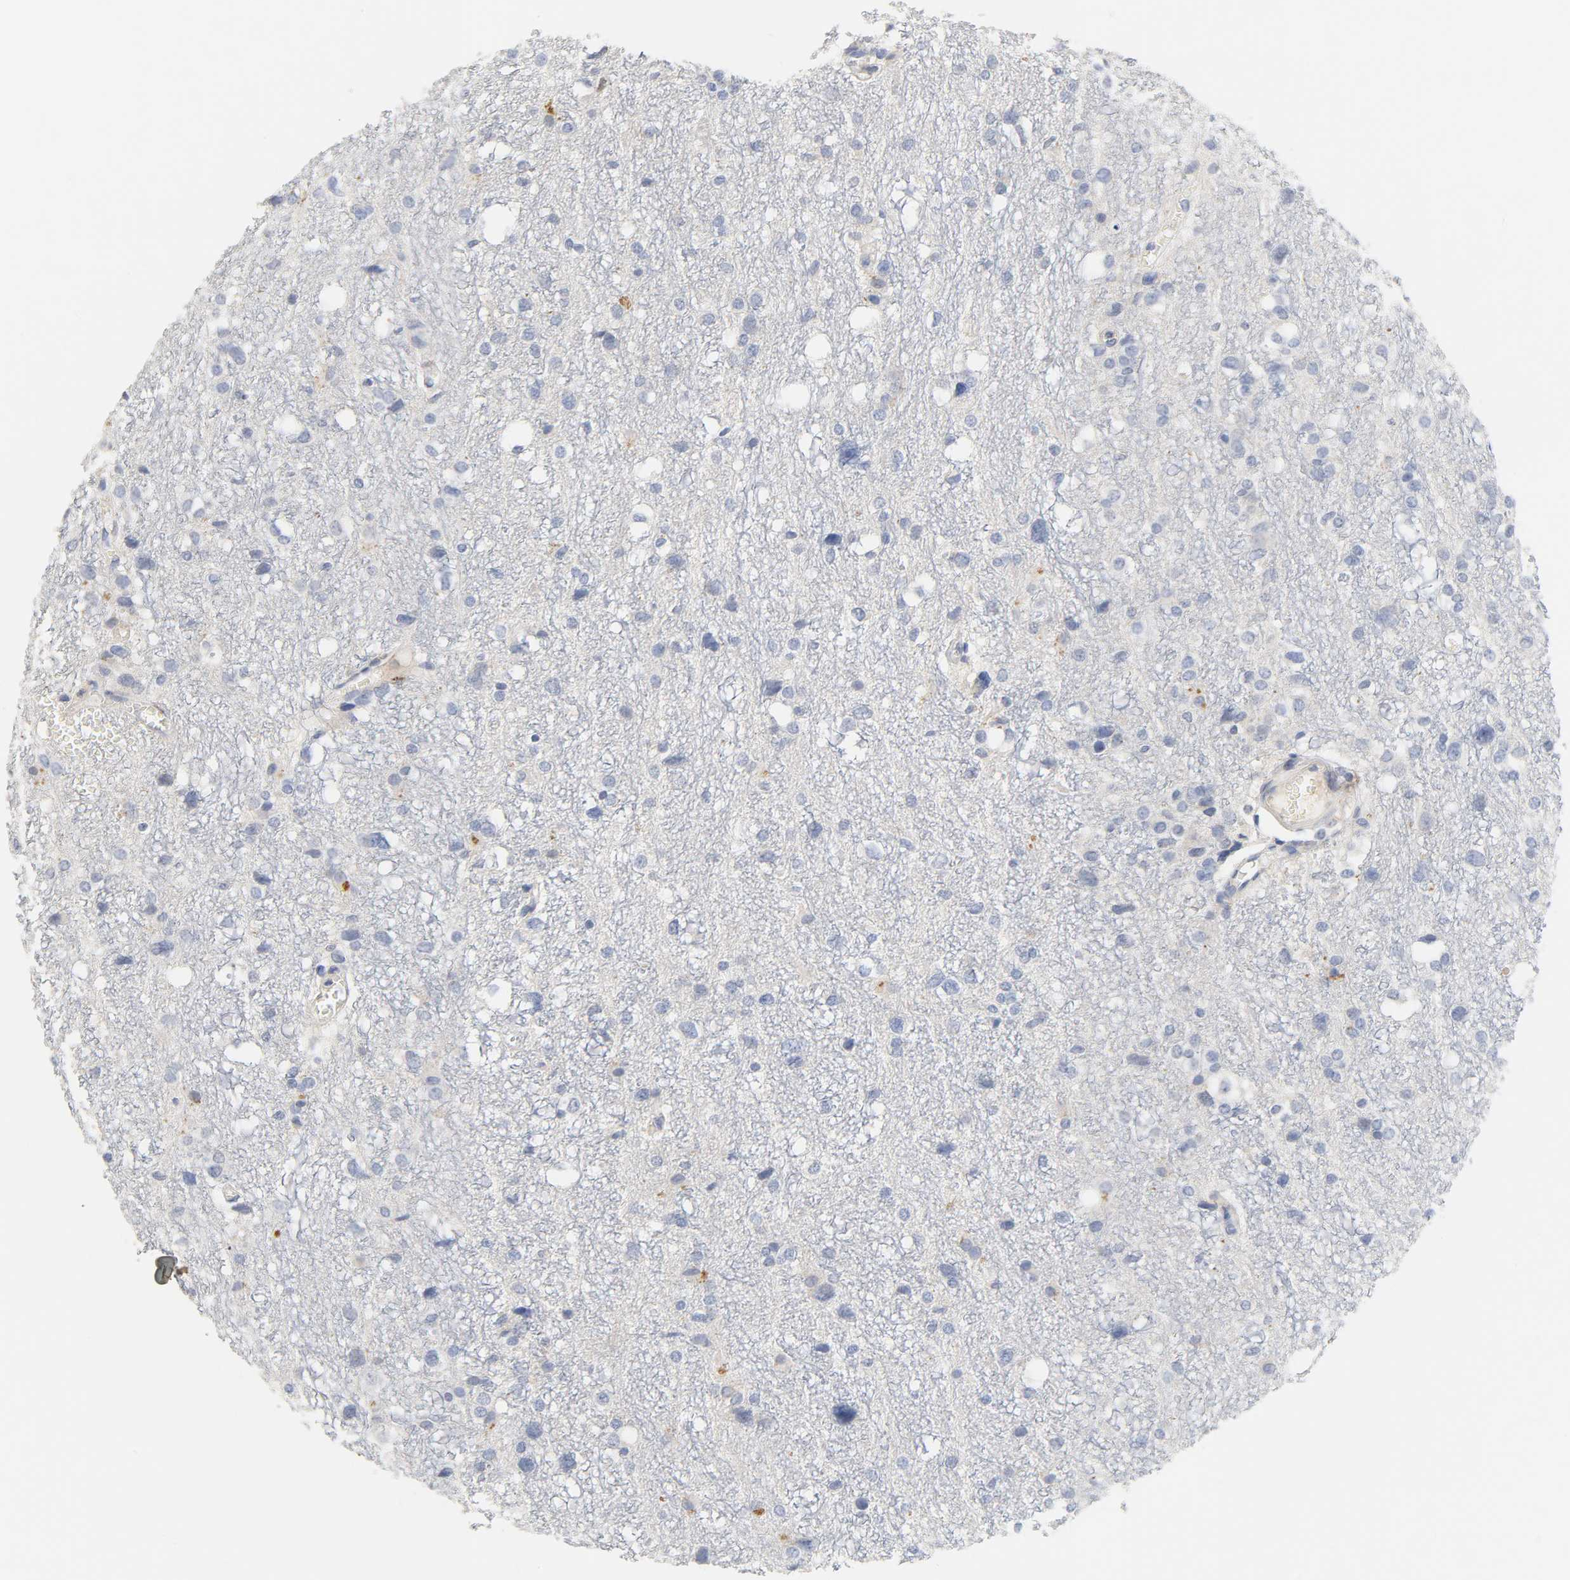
{"staining": {"intensity": "moderate", "quantity": "<25%", "location": "nuclear"}, "tissue": "glioma", "cell_type": "Tumor cells", "image_type": "cancer", "snomed": [{"axis": "morphology", "description": "Glioma, malignant, High grade"}, {"axis": "topography", "description": "Brain"}], "caption": "Glioma tissue displays moderate nuclear staining in approximately <25% of tumor cells, visualized by immunohistochemistry.", "gene": "BIRC5", "patient": {"sex": "female", "age": 59}}